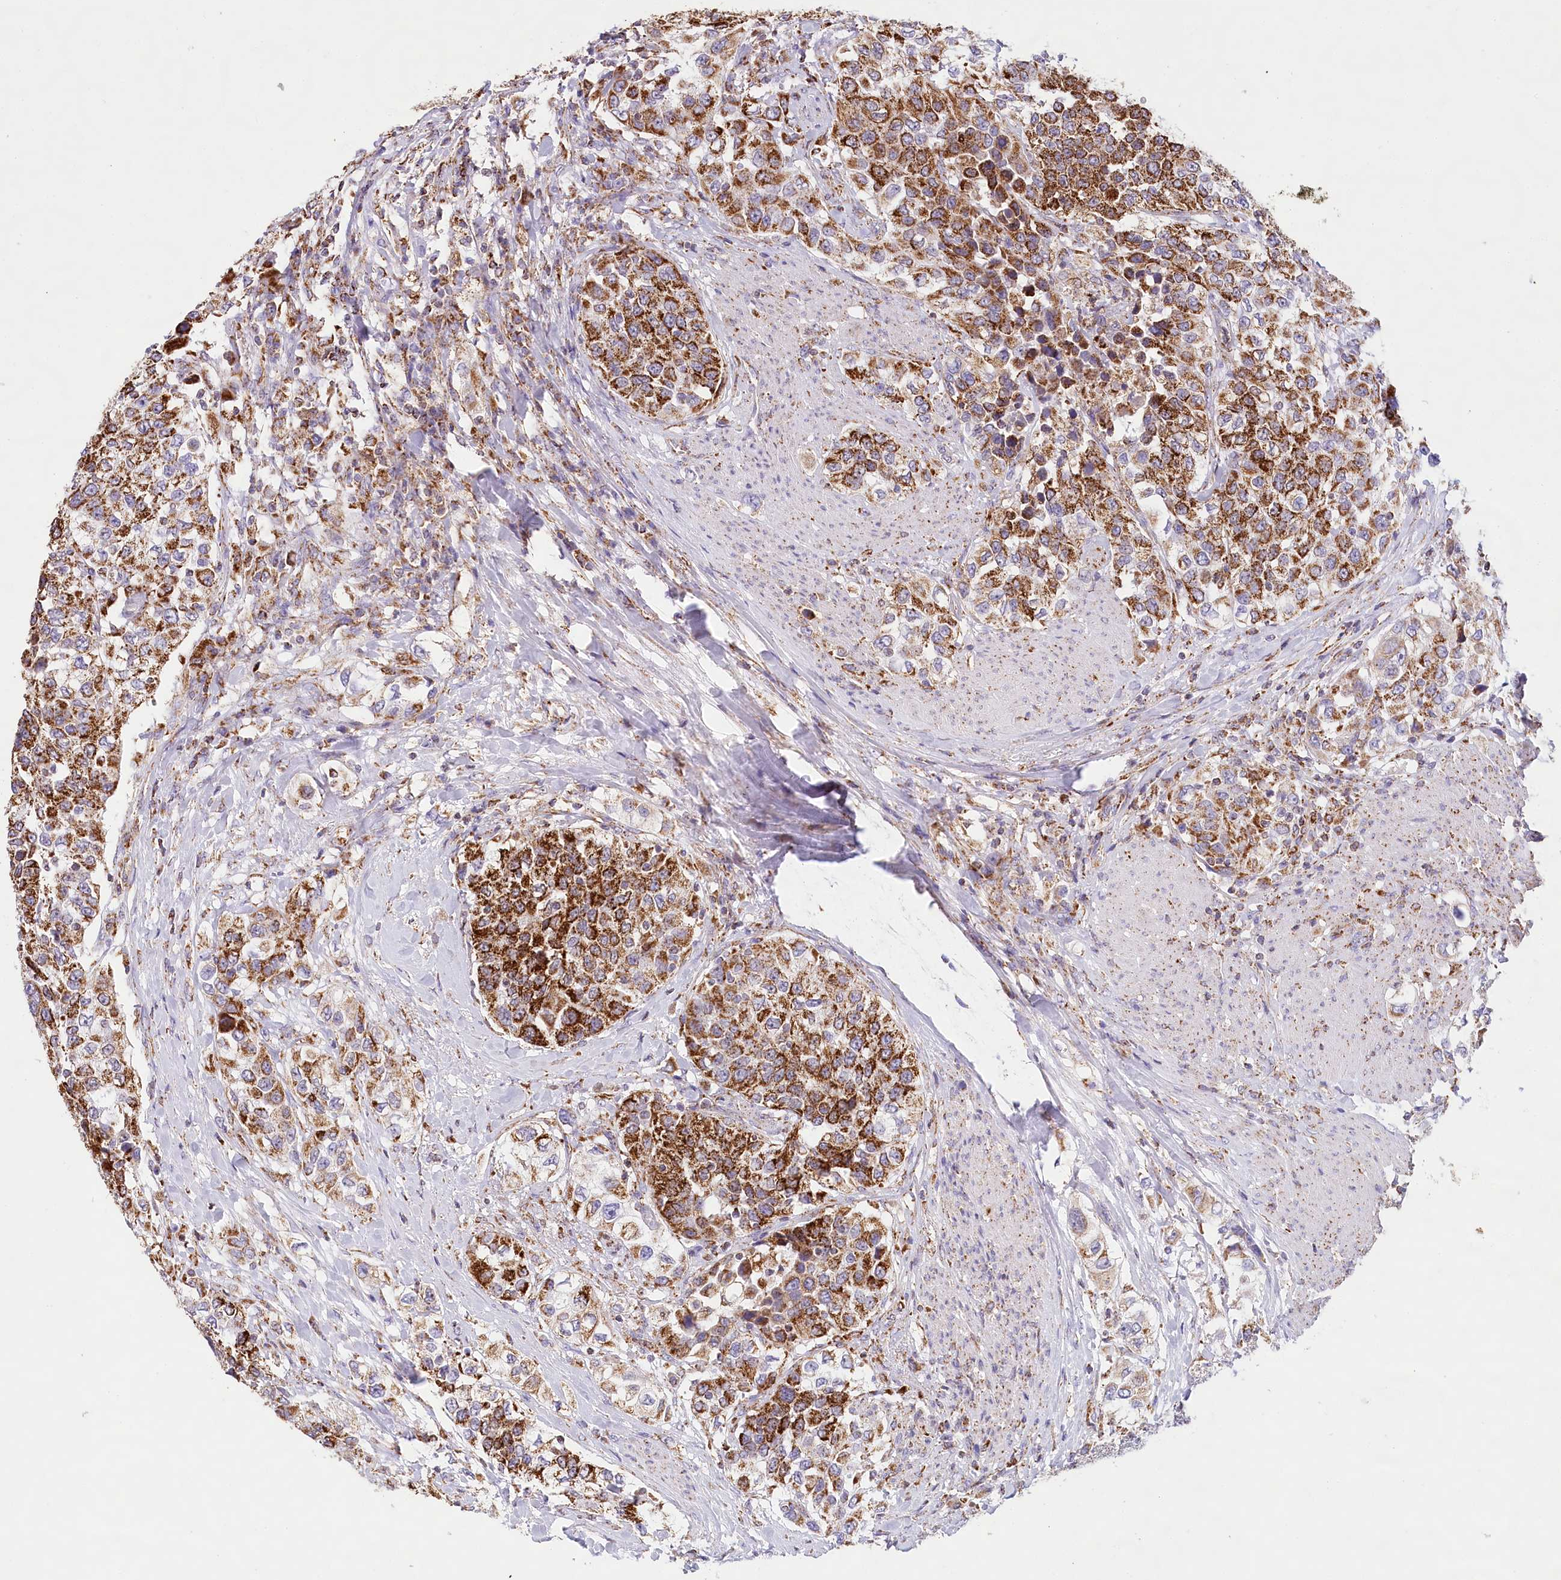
{"staining": {"intensity": "strong", "quantity": ">75%", "location": "cytoplasmic/membranous"}, "tissue": "urothelial cancer", "cell_type": "Tumor cells", "image_type": "cancer", "snomed": [{"axis": "morphology", "description": "Urothelial carcinoma, High grade"}, {"axis": "topography", "description": "Urinary bladder"}], "caption": "Immunohistochemical staining of urothelial cancer exhibits high levels of strong cytoplasmic/membranous protein expression in about >75% of tumor cells.", "gene": "LSS", "patient": {"sex": "female", "age": 80}}